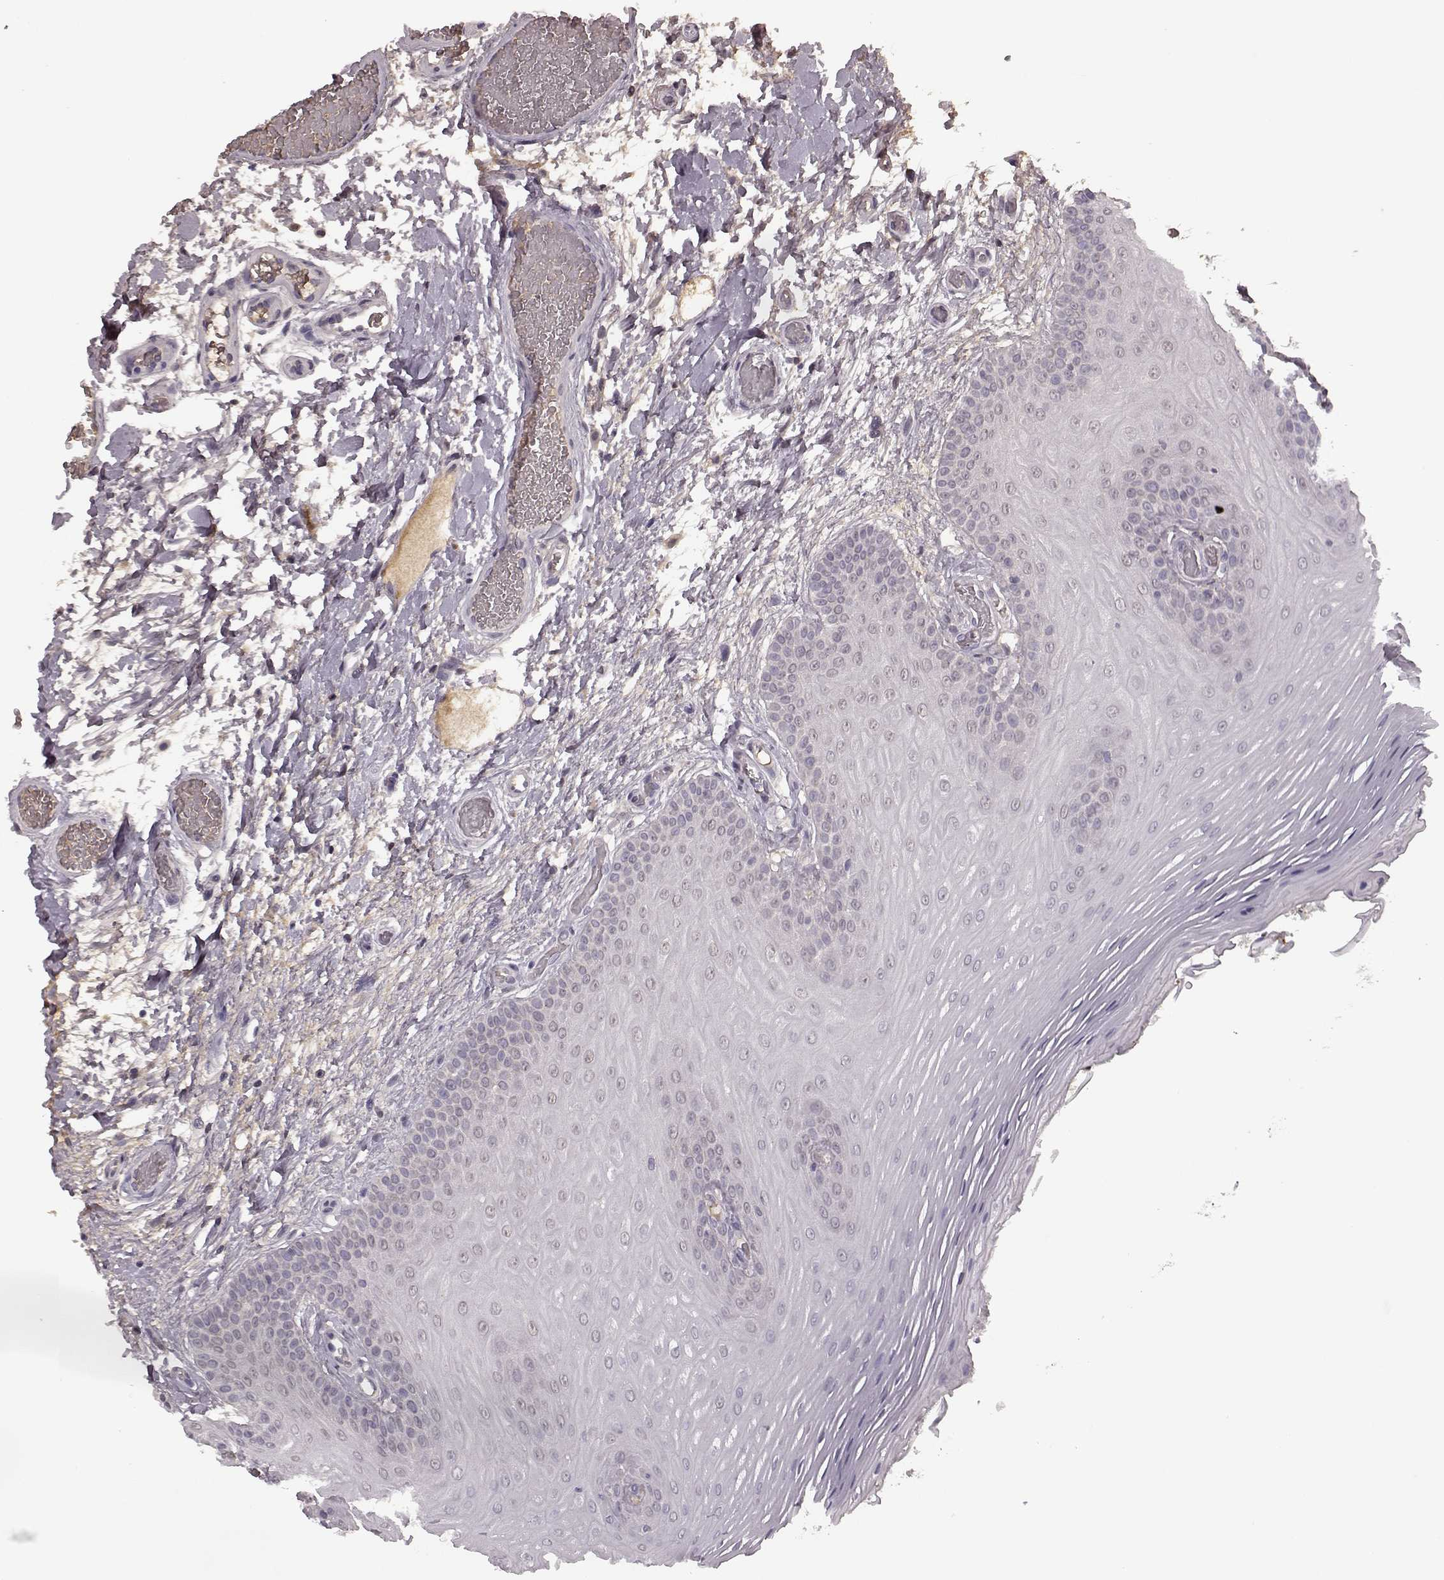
{"staining": {"intensity": "negative", "quantity": "none", "location": "none"}, "tissue": "oral mucosa", "cell_type": "Squamous epithelial cells", "image_type": "normal", "snomed": [{"axis": "morphology", "description": "Normal tissue, NOS"}, {"axis": "morphology", "description": "Squamous cell carcinoma, NOS"}, {"axis": "topography", "description": "Oral tissue"}, {"axis": "topography", "description": "Head-Neck"}], "caption": "The histopathology image reveals no staining of squamous epithelial cells in unremarkable oral mucosa. Brightfield microscopy of immunohistochemistry stained with DAB (3,3'-diaminobenzidine) (brown) and hematoxylin (blue), captured at high magnification.", "gene": "NRL", "patient": {"sex": "male", "age": 78}}